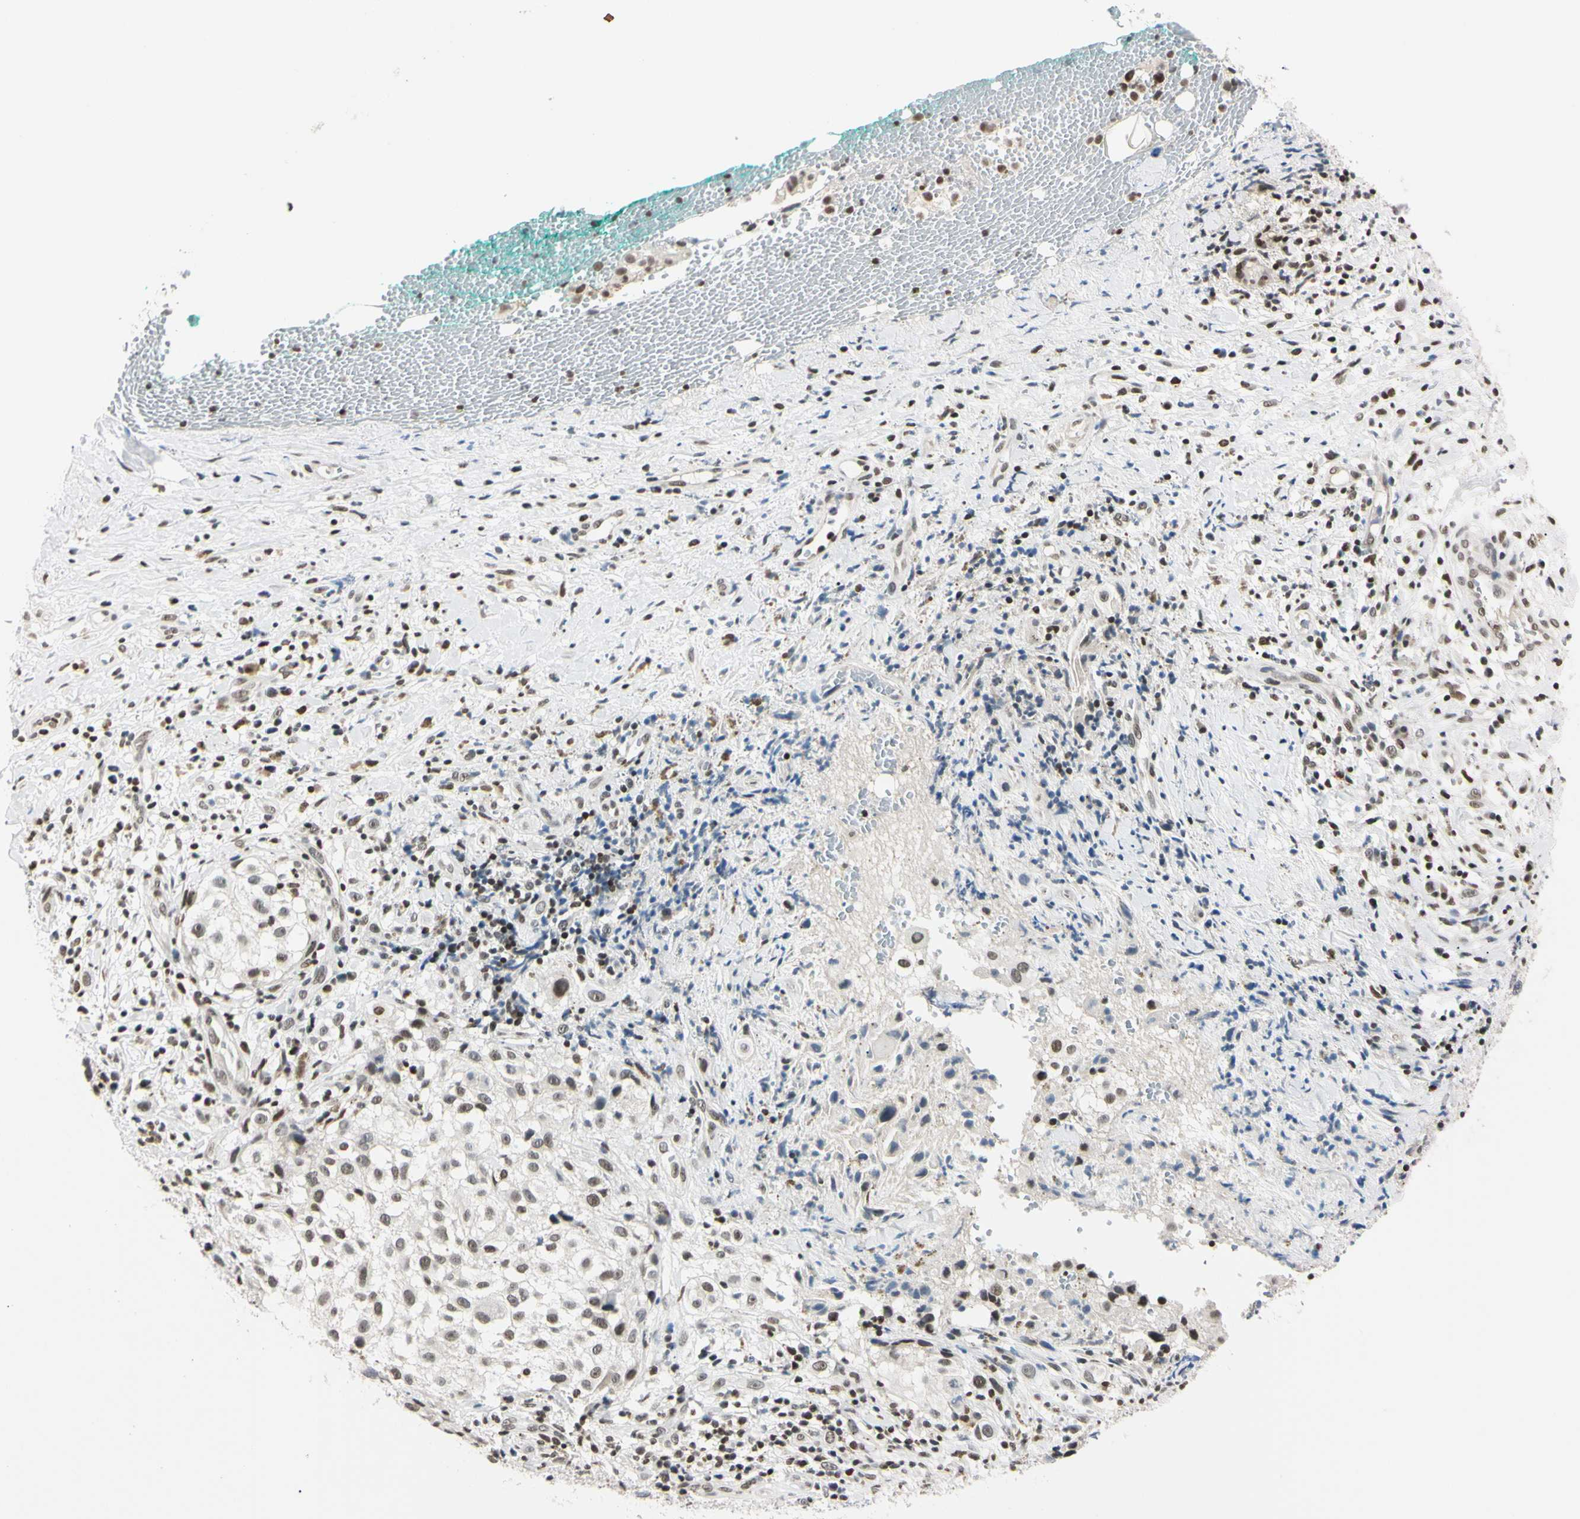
{"staining": {"intensity": "weak", "quantity": "25%-75%", "location": "nuclear"}, "tissue": "melanoma", "cell_type": "Tumor cells", "image_type": "cancer", "snomed": [{"axis": "morphology", "description": "Necrosis, NOS"}, {"axis": "morphology", "description": "Malignant melanoma, NOS"}, {"axis": "topography", "description": "Skin"}], "caption": "Human melanoma stained with a brown dye demonstrates weak nuclear positive positivity in approximately 25%-75% of tumor cells.", "gene": "C1orf174", "patient": {"sex": "female", "age": 87}}